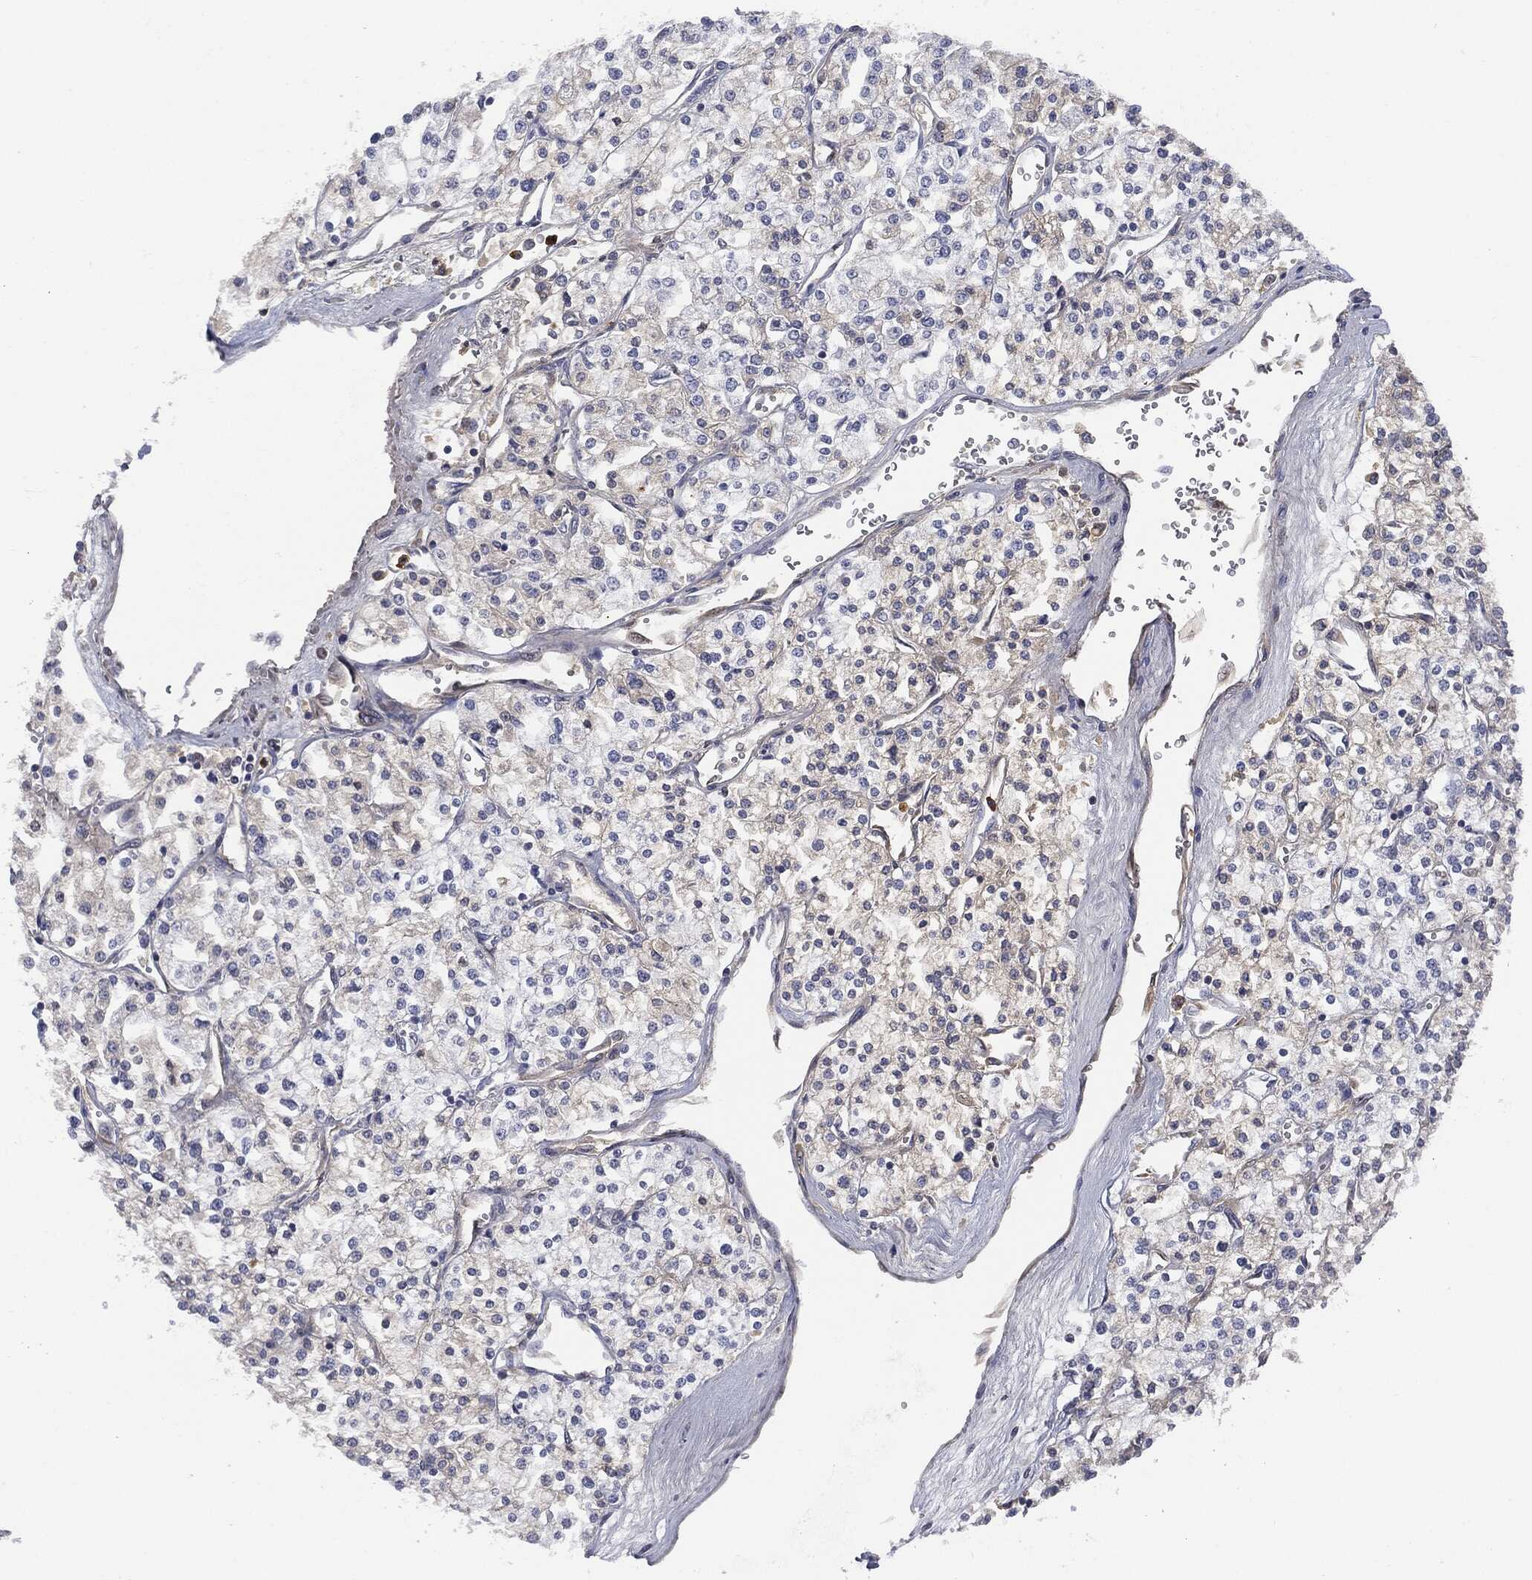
{"staining": {"intensity": "negative", "quantity": "none", "location": "none"}, "tissue": "renal cancer", "cell_type": "Tumor cells", "image_type": "cancer", "snomed": [{"axis": "morphology", "description": "Adenocarcinoma, NOS"}, {"axis": "topography", "description": "Kidney"}], "caption": "IHC micrograph of neoplastic tissue: renal cancer (adenocarcinoma) stained with DAB displays no significant protein expression in tumor cells.", "gene": "BTK", "patient": {"sex": "male", "age": 80}}